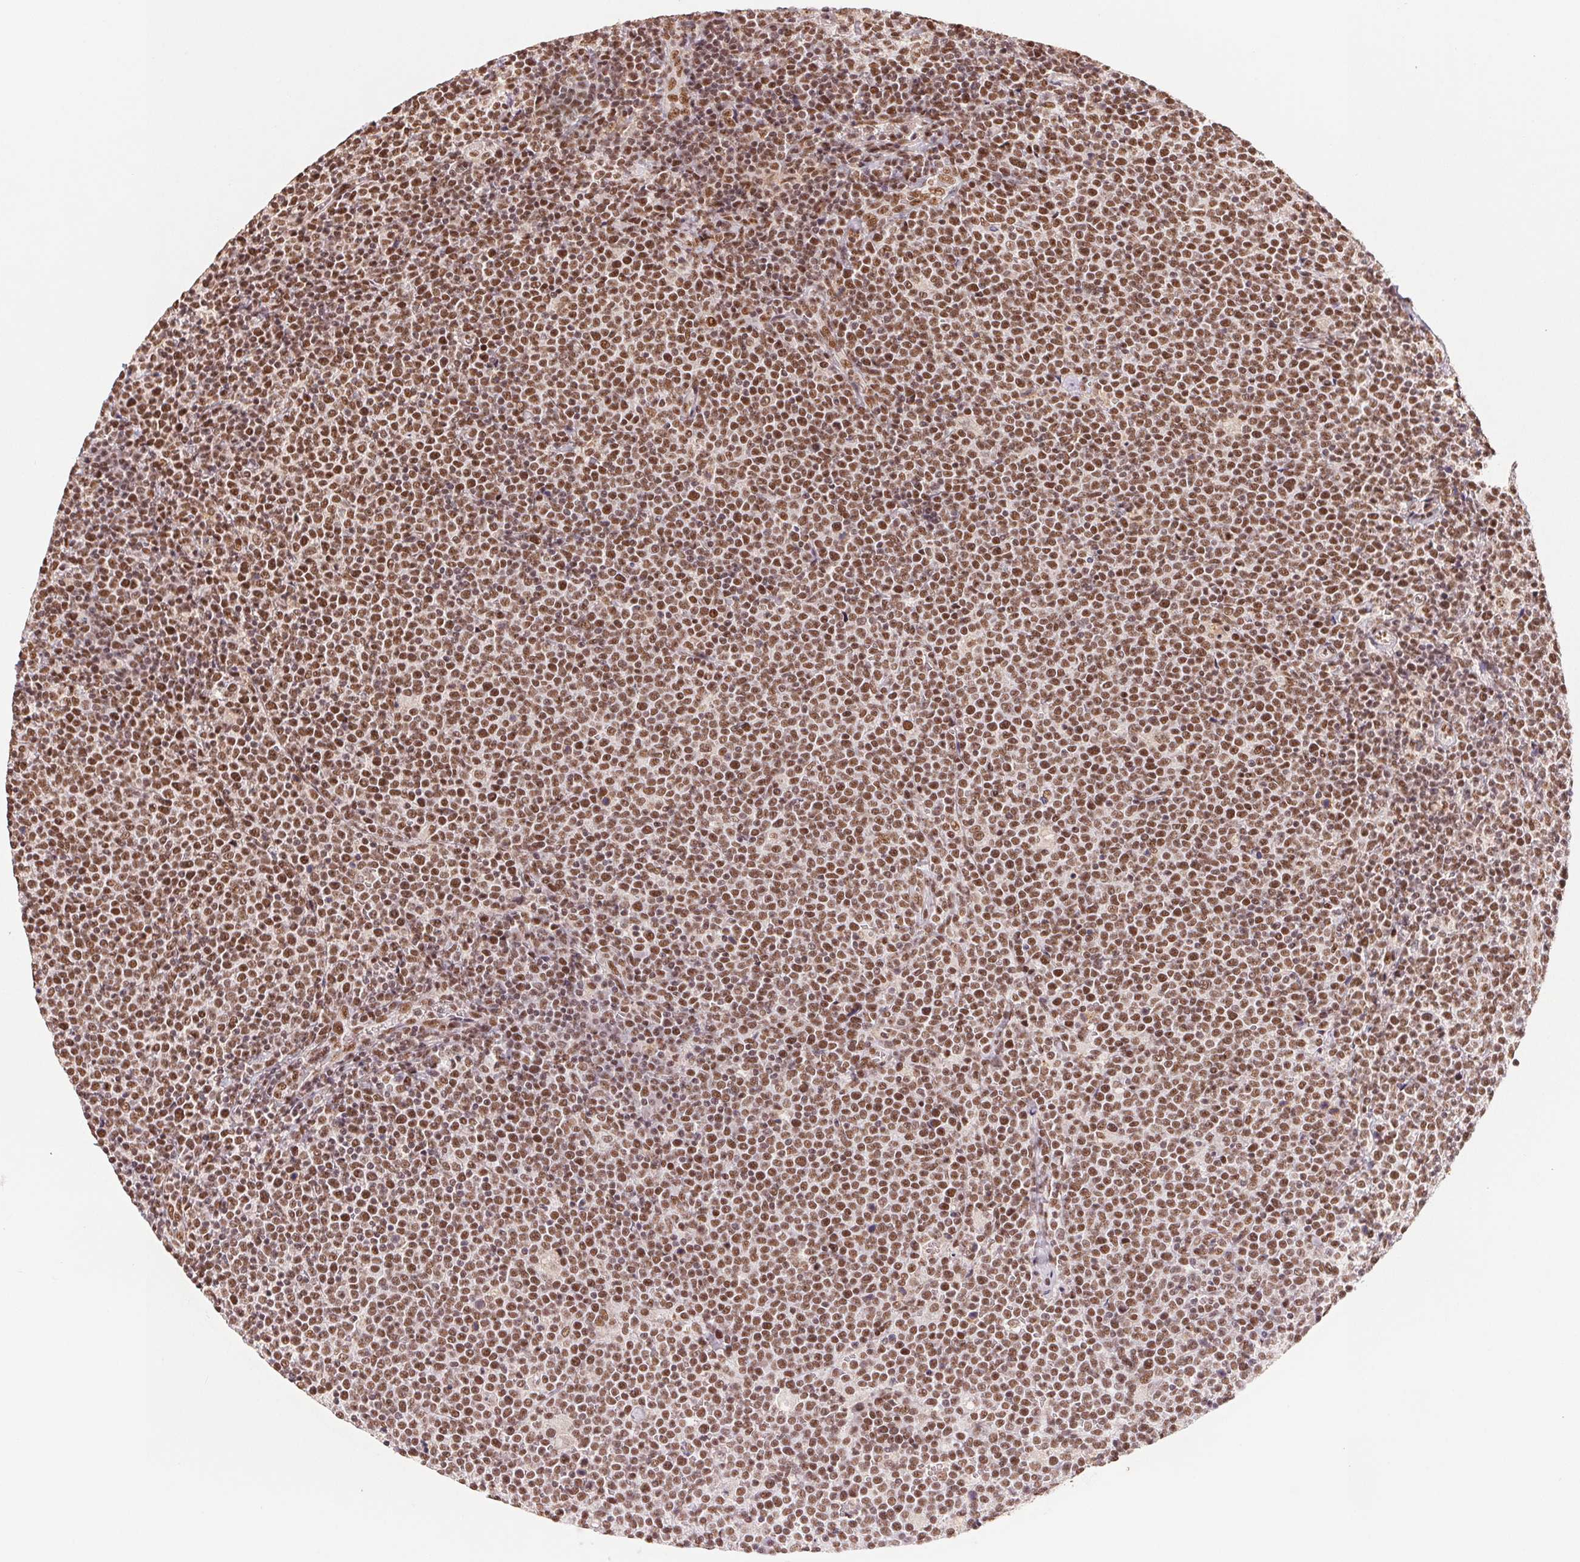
{"staining": {"intensity": "moderate", "quantity": ">75%", "location": "nuclear"}, "tissue": "lymphoma", "cell_type": "Tumor cells", "image_type": "cancer", "snomed": [{"axis": "morphology", "description": "Malignant lymphoma, non-Hodgkin's type, High grade"}, {"axis": "topography", "description": "Lymph node"}], "caption": "IHC photomicrograph of high-grade malignant lymphoma, non-Hodgkin's type stained for a protein (brown), which demonstrates medium levels of moderate nuclear positivity in approximately >75% of tumor cells.", "gene": "SREK1", "patient": {"sex": "male", "age": 61}}